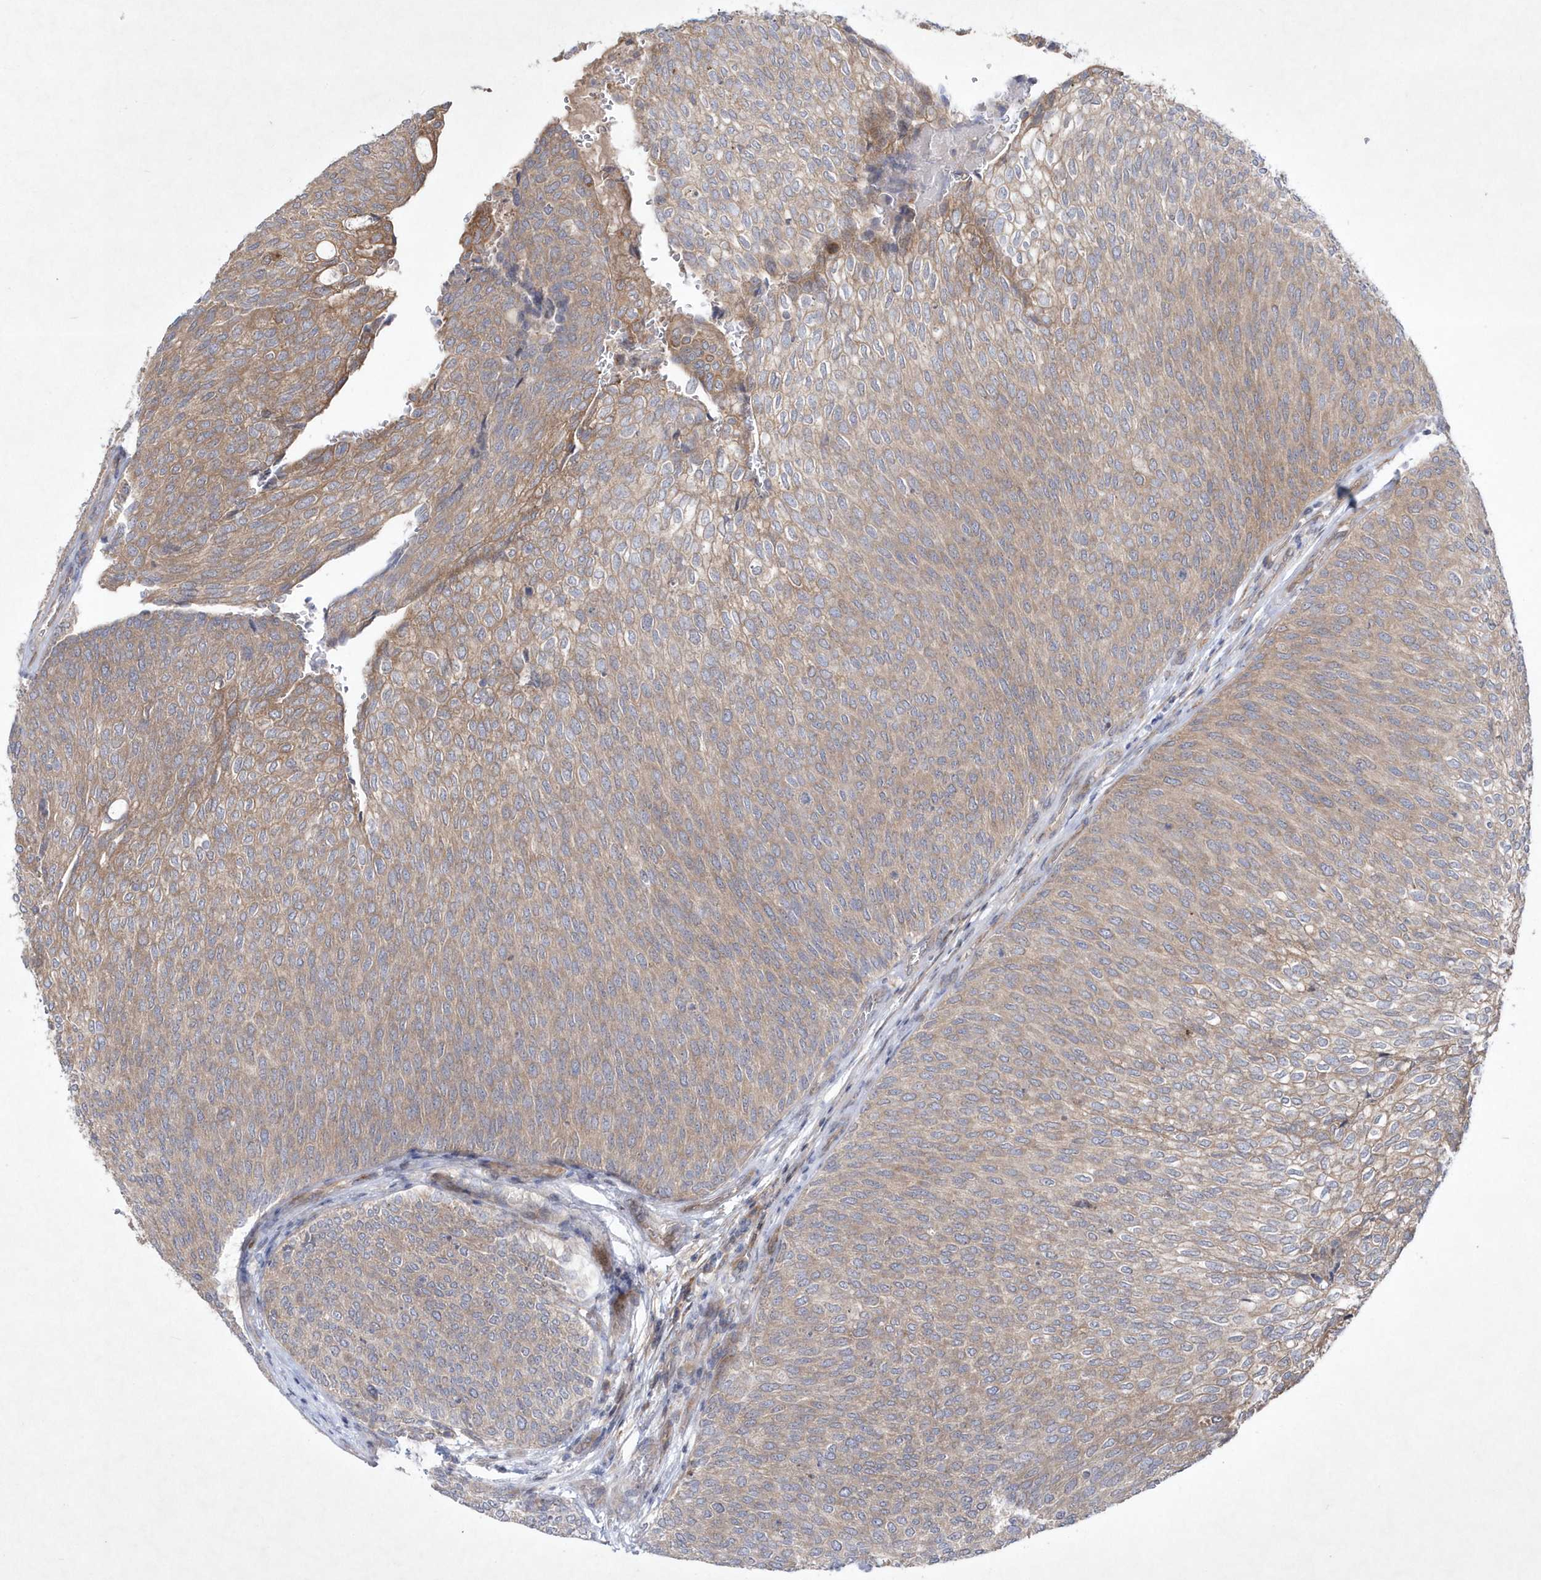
{"staining": {"intensity": "weak", "quantity": ">75%", "location": "cytoplasmic/membranous"}, "tissue": "urothelial cancer", "cell_type": "Tumor cells", "image_type": "cancer", "snomed": [{"axis": "morphology", "description": "Urothelial carcinoma, Low grade"}, {"axis": "topography", "description": "Urinary bladder"}], "caption": "Tumor cells display low levels of weak cytoplasmic/membranous positivity in approximately >75% of cells in human low-grade urothelial carcinoma.", "gene": "DSPP", "patient": {"sex": "female", "age": 79}}